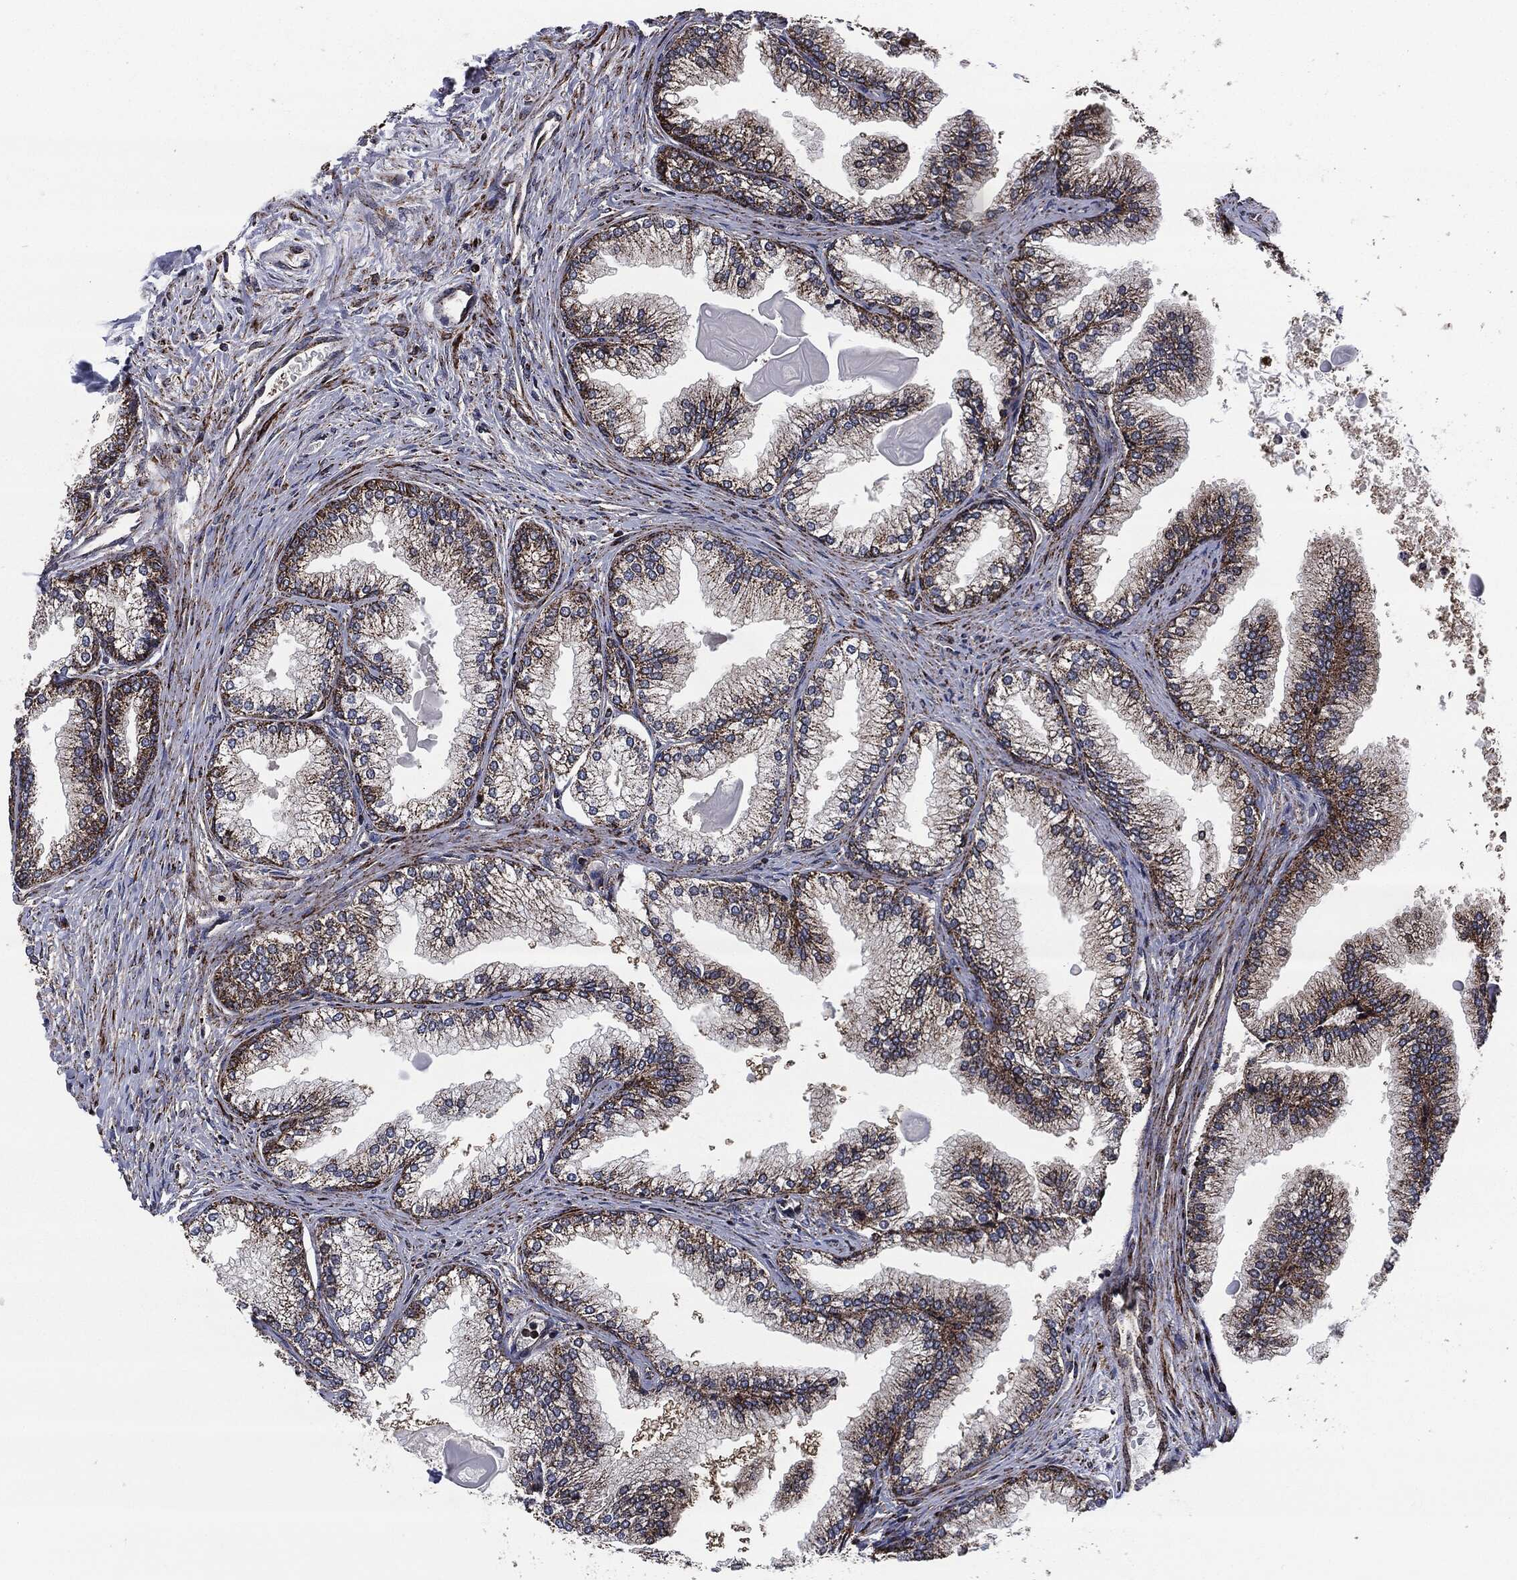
{"staining": {"intensity": "strong", "quantity": "25%-75%", "location": "cytoplasmic/membranous"}, "tissue": "prostate", "cell_type": "Glandular cells", "image_type": "normal", "snomed": [{"axis": "morphology", "description": "Normal tissue, NOS"}, {"axis": "topography", "description": "Prostate"}], "caption": "Benign prostate reveals strong cytoplasmic/membranous staining in approximately 25%-75% of glandular cells, visualized by immunohistochemistry. (Brightfield microscopy of DAB IHC at high magnification).", "gene": "FH", "patient": {"sex": "male", "age": 72}}